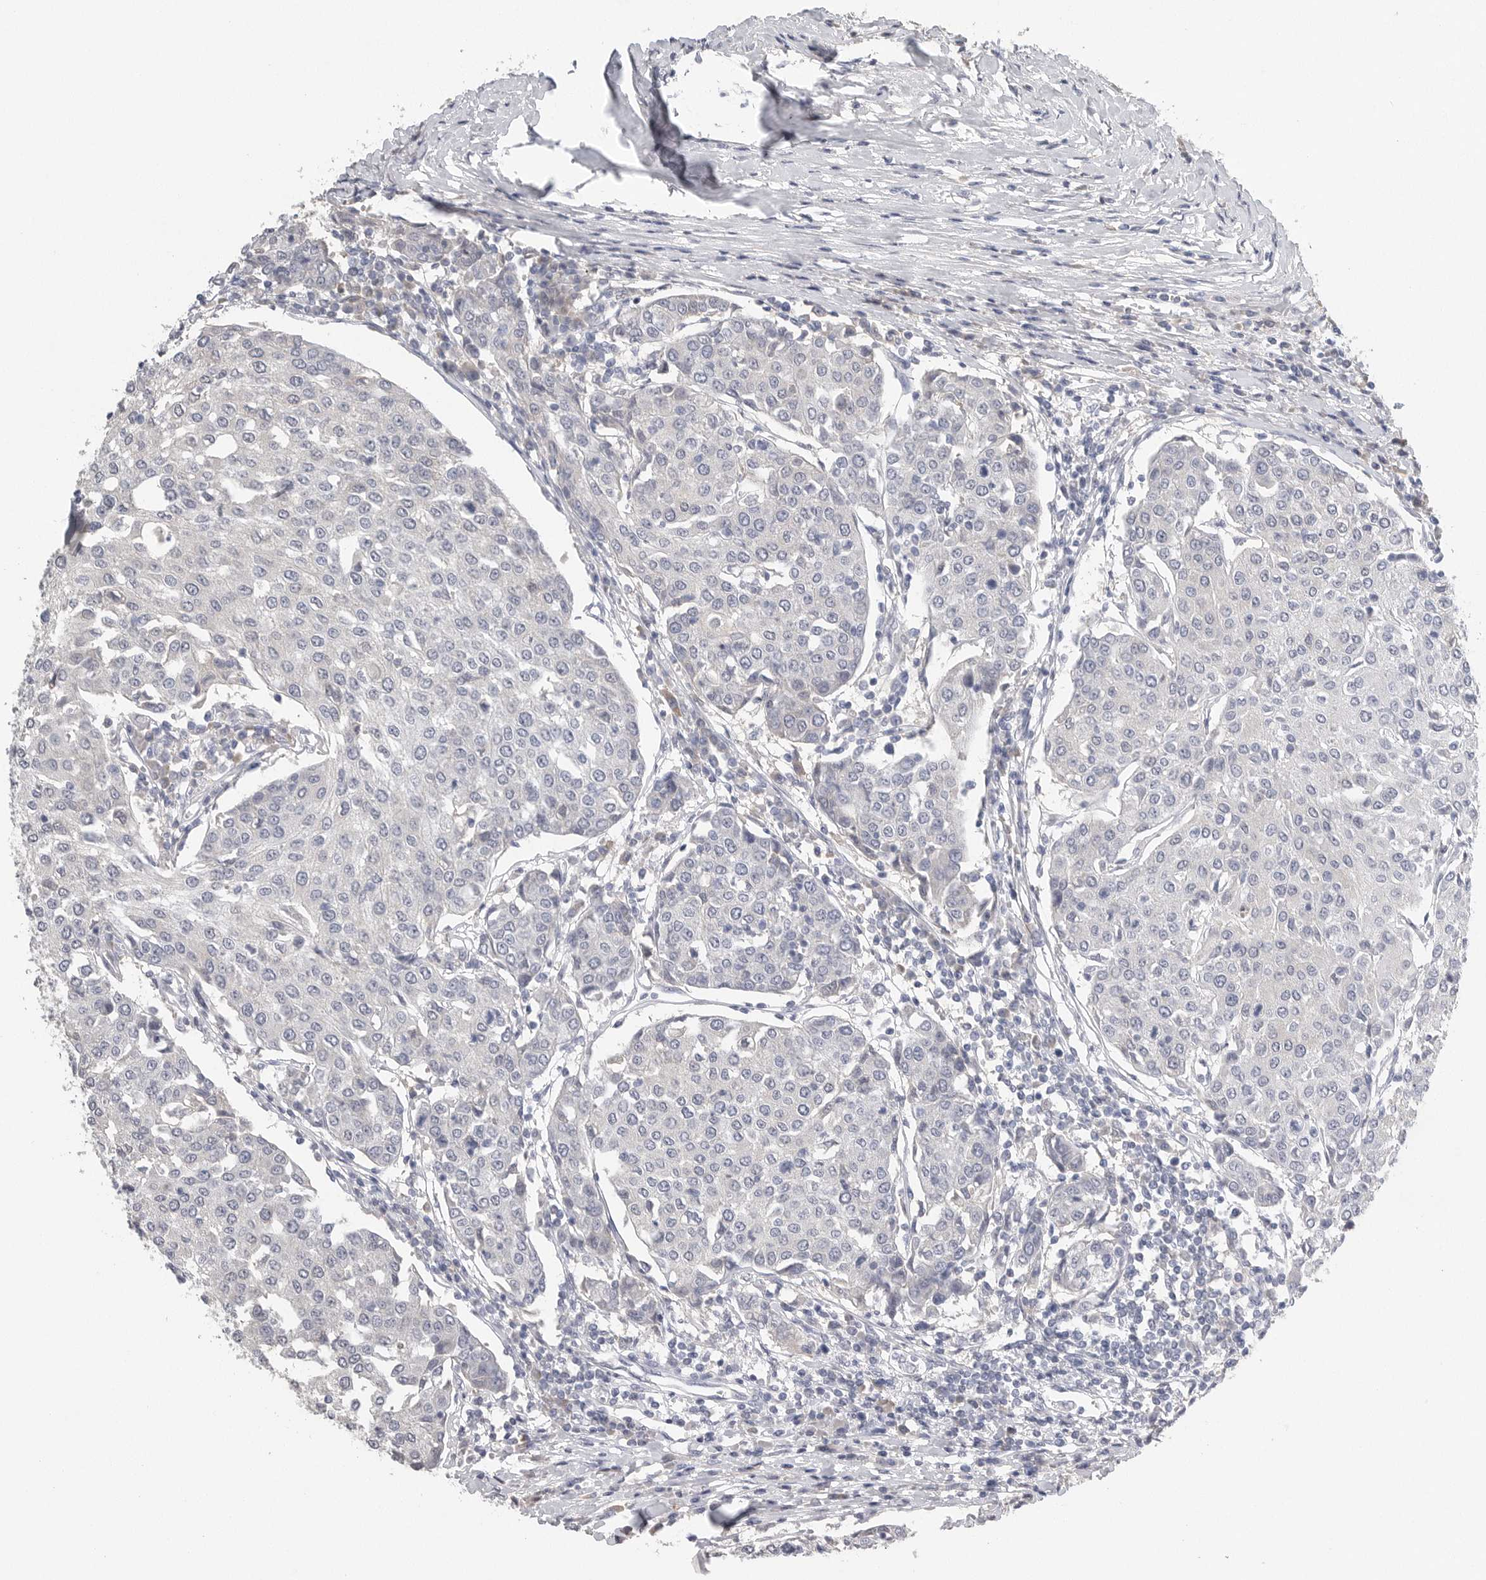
{"staining": {"intensity": "negative", "quantity": "none", "location": "none"}, "tissue": "urothelial cancer", "cell_type": "Tumor cells", "image_type": "cancer", "snomed": [{"axis": "morphology", "description": "Urothelial carcinoma, High grade"}, {"axis": "topography", "description": "Urinary bladder"}], "caption": "Urothelial carcinoma (high-grade) was stained to show a protein in brown. There is no significant positivity in tumor cells.", "gene": "FABP6", "patient": {"sex": "female", "age": 85}}